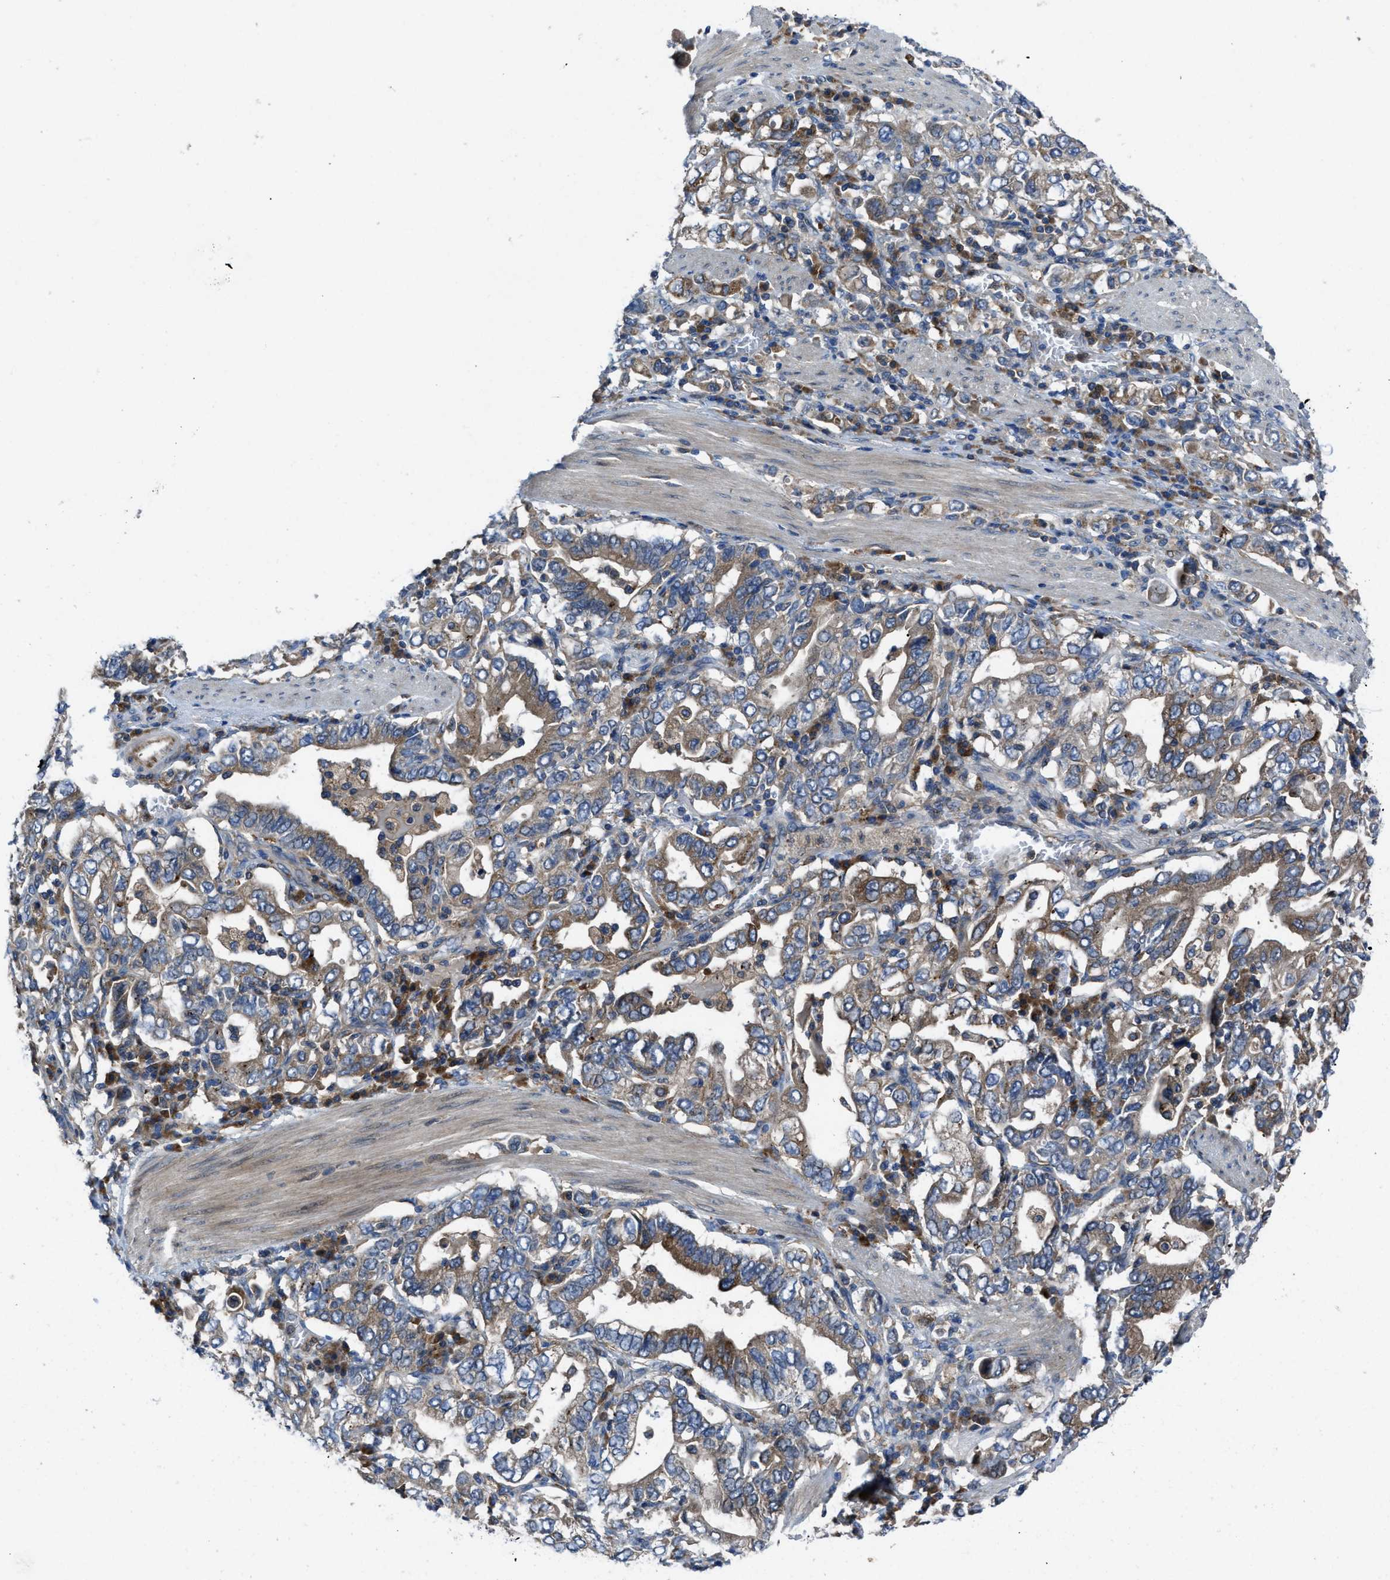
{"staining": {"intensity": "moderate", "quantity": "25%-75%", "location": "cytoplasmic/membranous"}, "tissue": "stomach cancer", "cell_type": "Tumor cells", "image_type": "cancer", "snomed": [{"axis": "morphology", "description": "Adenocarcinoma, NOS"}, {"axis": "topography", "description": "Stomach, upper"}], "caption": "This is an image of immunohistochemistry staining of adenocarcinoma (stomach), which shows moderate expression in the cytoplasmic/membranous of tumor cells.", "gene": "MAP3K20", "patient": {"sex": "male", "age": 62}}